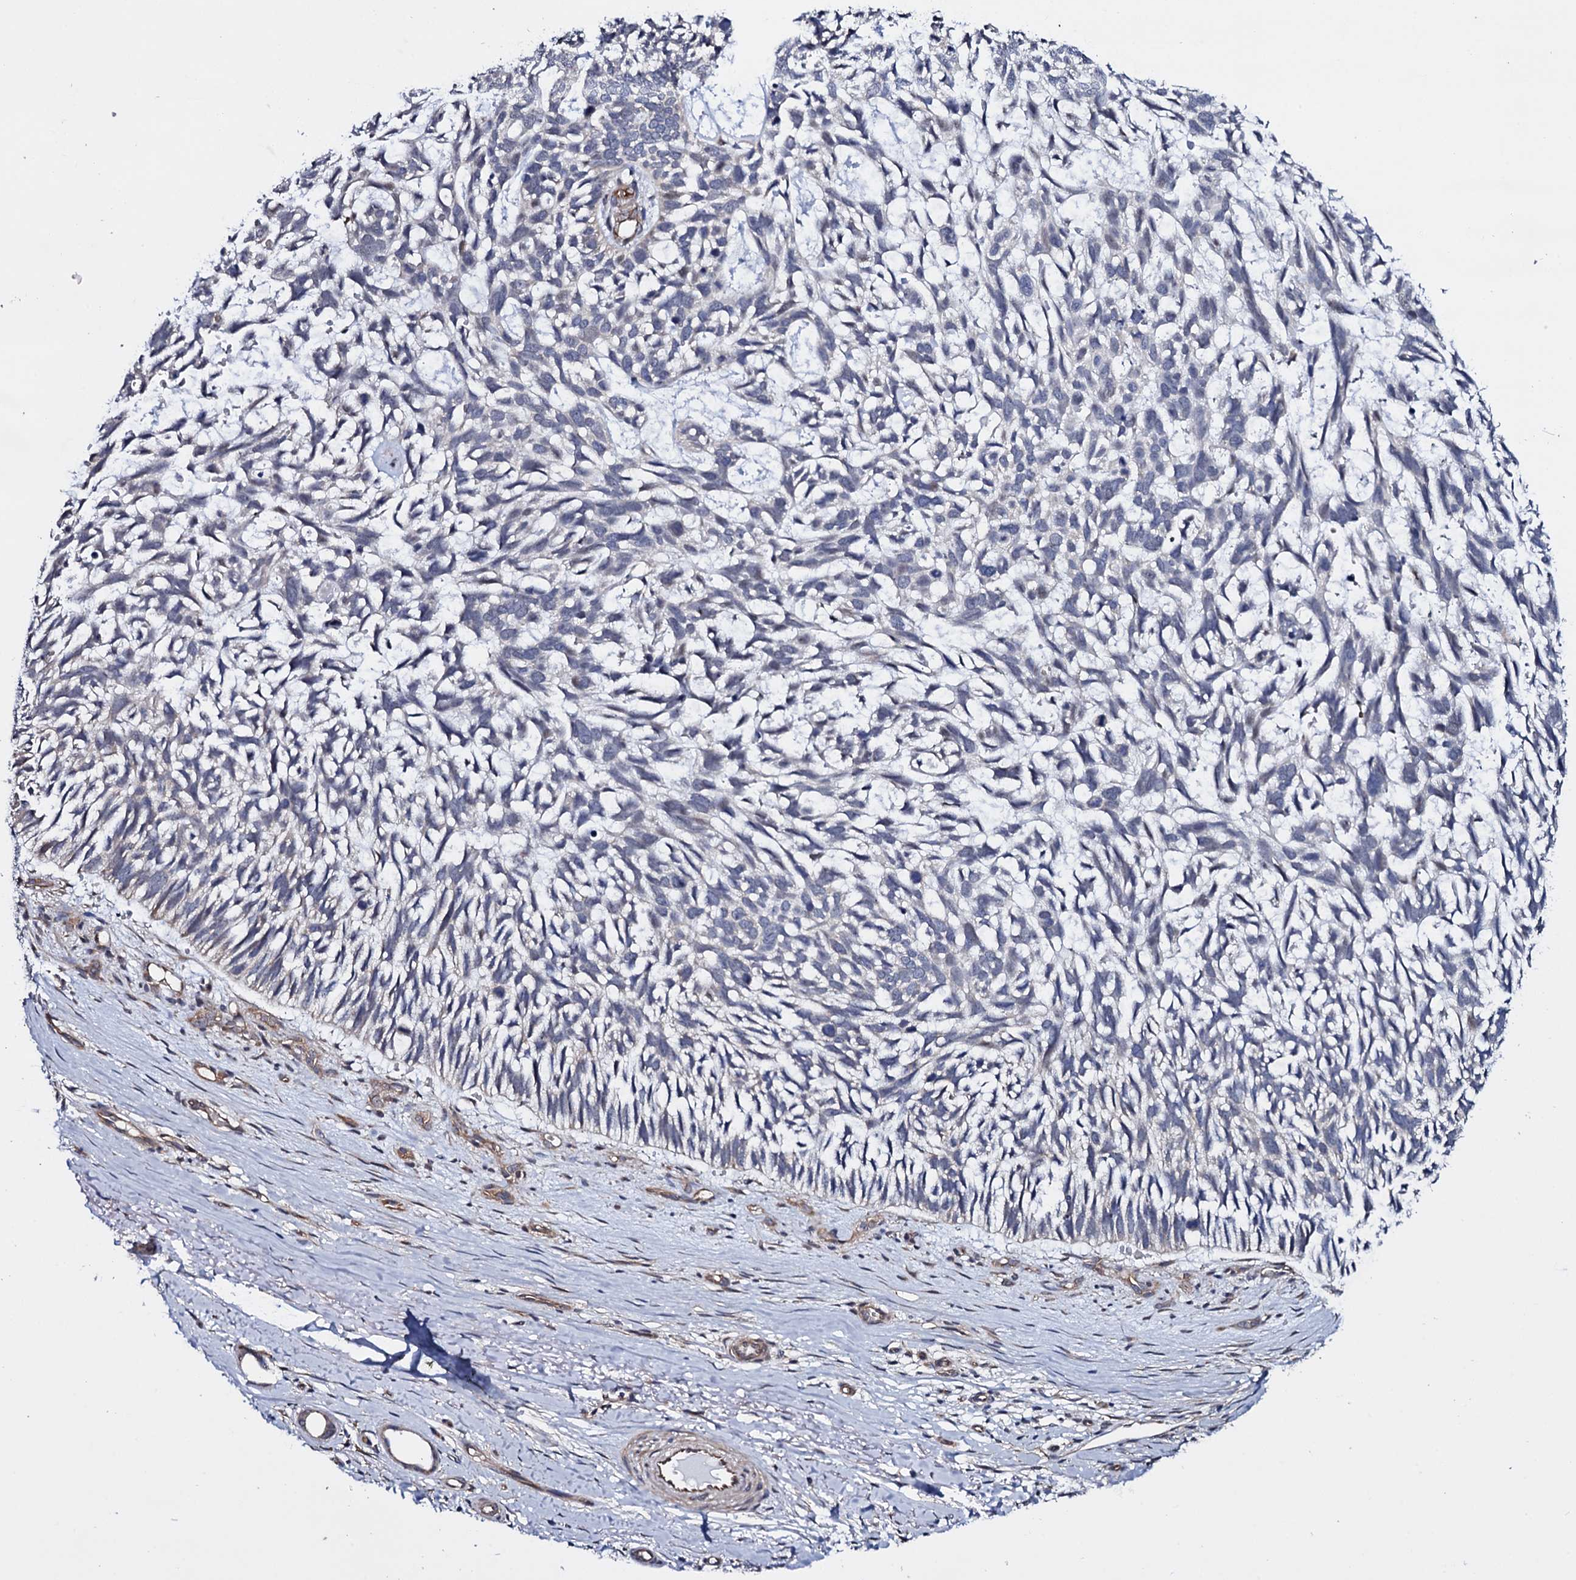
{"staining": {"intensity": "negative", "quantity": "none", "location": "none"}, "tissue": "skin cancer", "cell_type": "Tumor cells", "image_type": "cancer", "snomed": [{"axis": "morphology", "description": "Basal cell carcinoma"}, {"axis": "topography", "description": "Skin"}], "caption": "Image shows no protein expression in tumor cells of basal cell carcinoma (skin) tissue.", "gene": "GAREM1", "patient": {"sex": "male", "age": 88}}